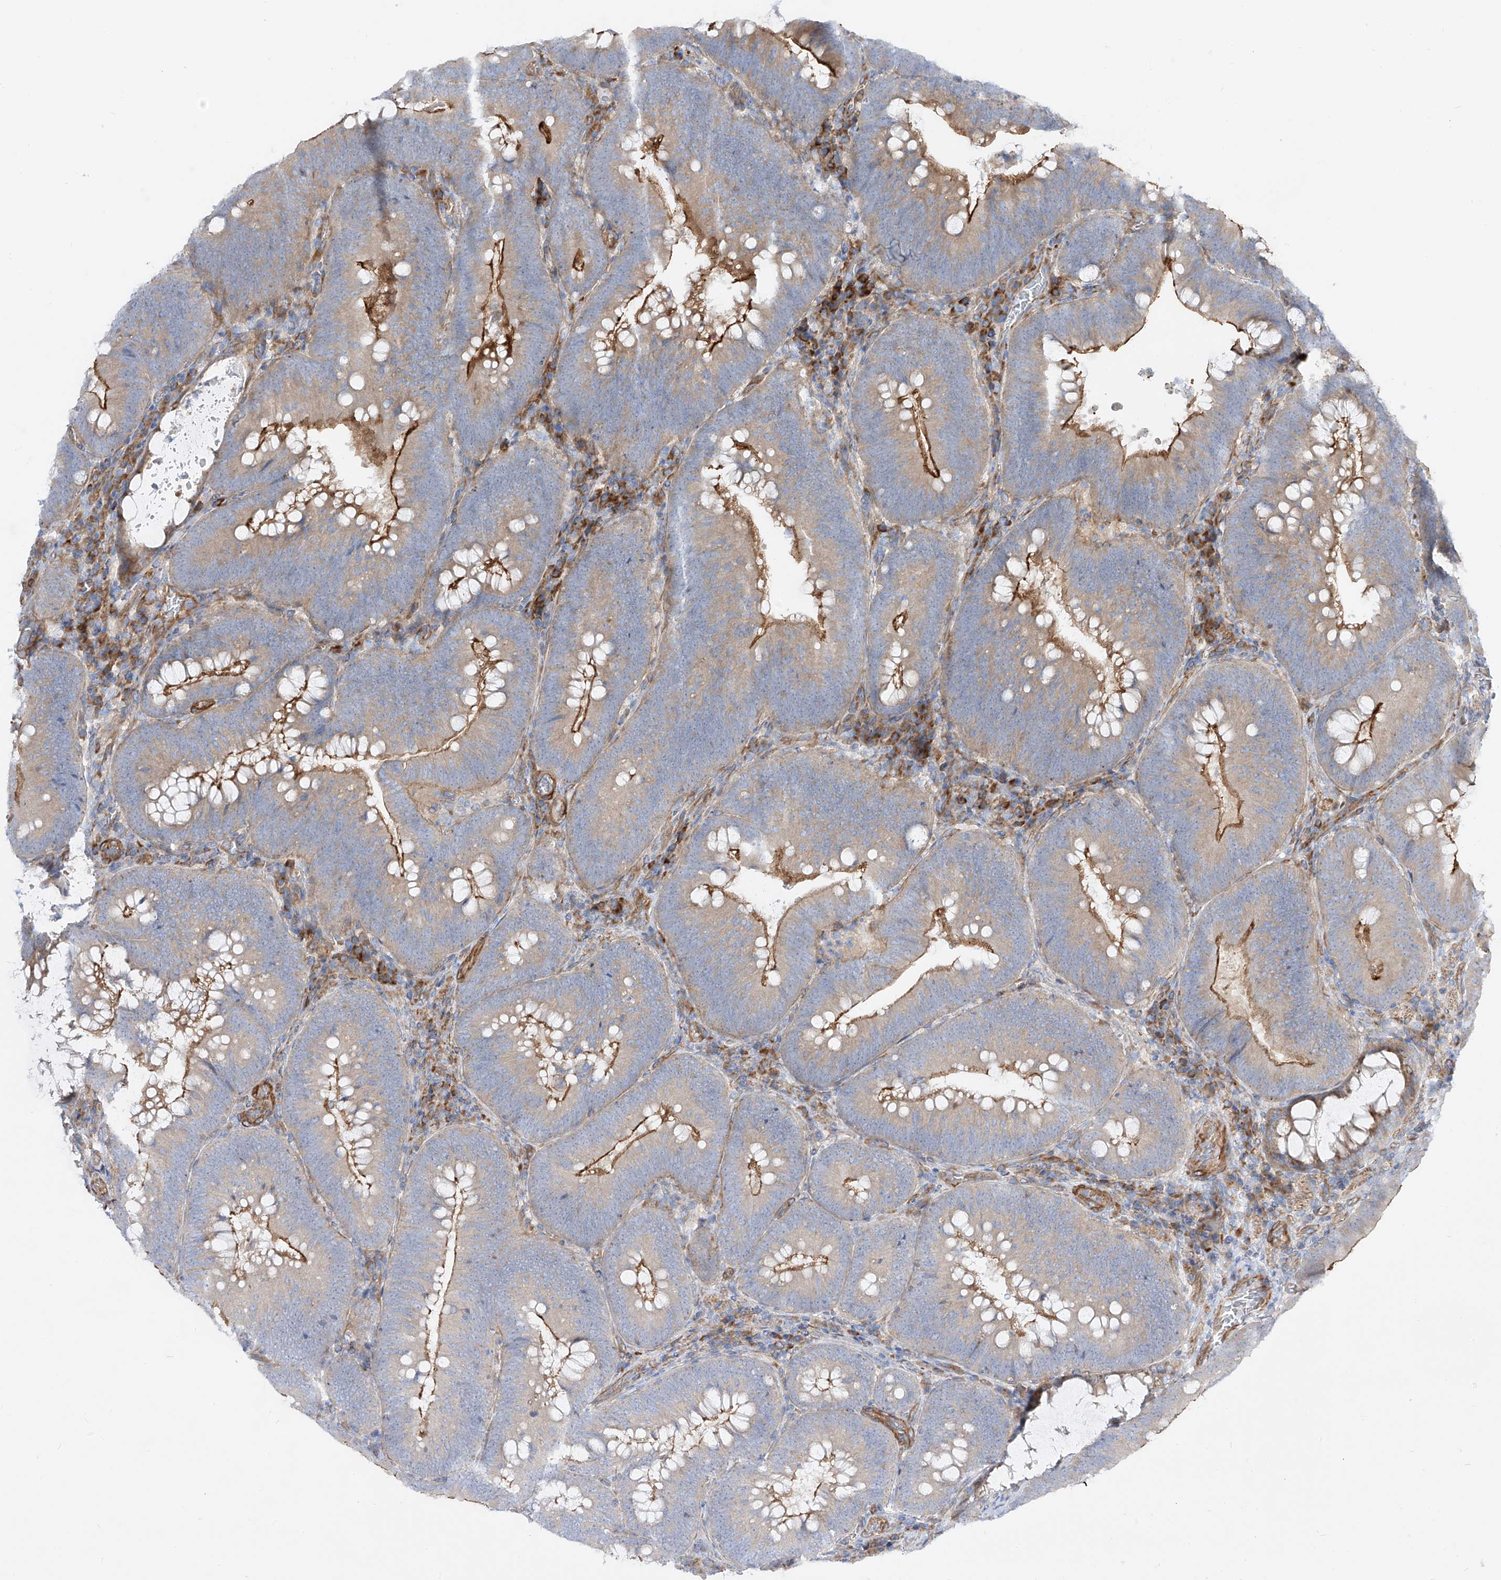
{"staining": {"intensity": "moderate", "quantity": "25%-75%", "location": "cytoplasmic/membranous"}, "tissue": "colorectal cancer", "cell_type": "Tumor cells", "image_type": "cancer", "snomed": [{"axis": "morphology", "description": "Normal tissue, NOS"}, {"axis": "topography", "description": "Colon"}], "caption": "Human colorectal cancer stained with a protein marker reveals moderate staining in tumor cells.", "gene": "LCA5", "patient": {"sex": "female", "age": 82}}